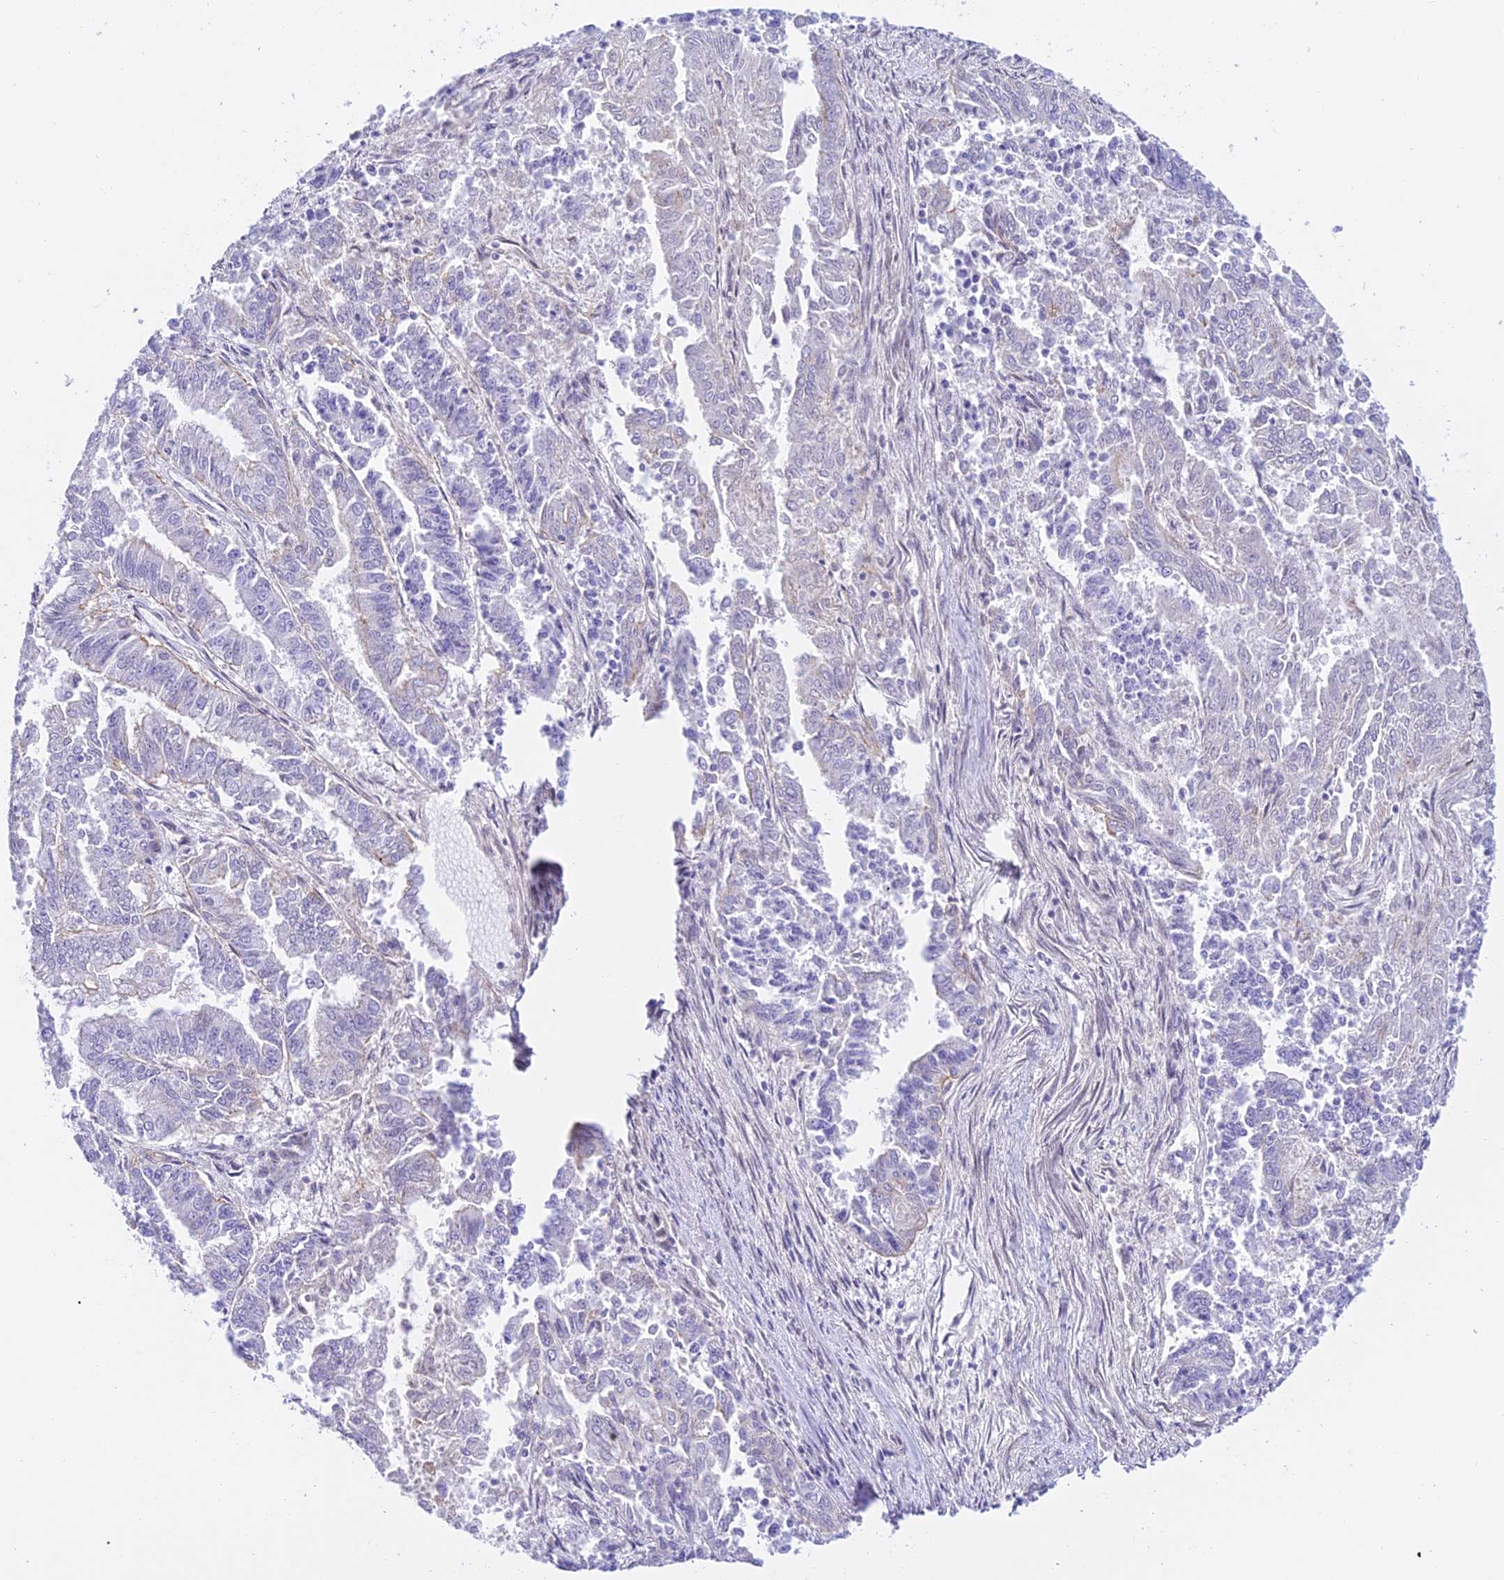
{"staining": {"intensity": "negative", "quantity": "none", "location": "none"}, "tissue": "endometrial cancer", "cell_type": "Tumor cells", "image_type": "cancer", "snomed": [{"axis": "morphology", "description": "Adenocarcinoma, NOS"}, {"axis": "topography", "description": "Endometrium"}], "caption": "Tumor cells show no significant protein expression in endometrial cancer.", "gene": "C17orf67", "patient": {"sex": "female", "age": 73}}